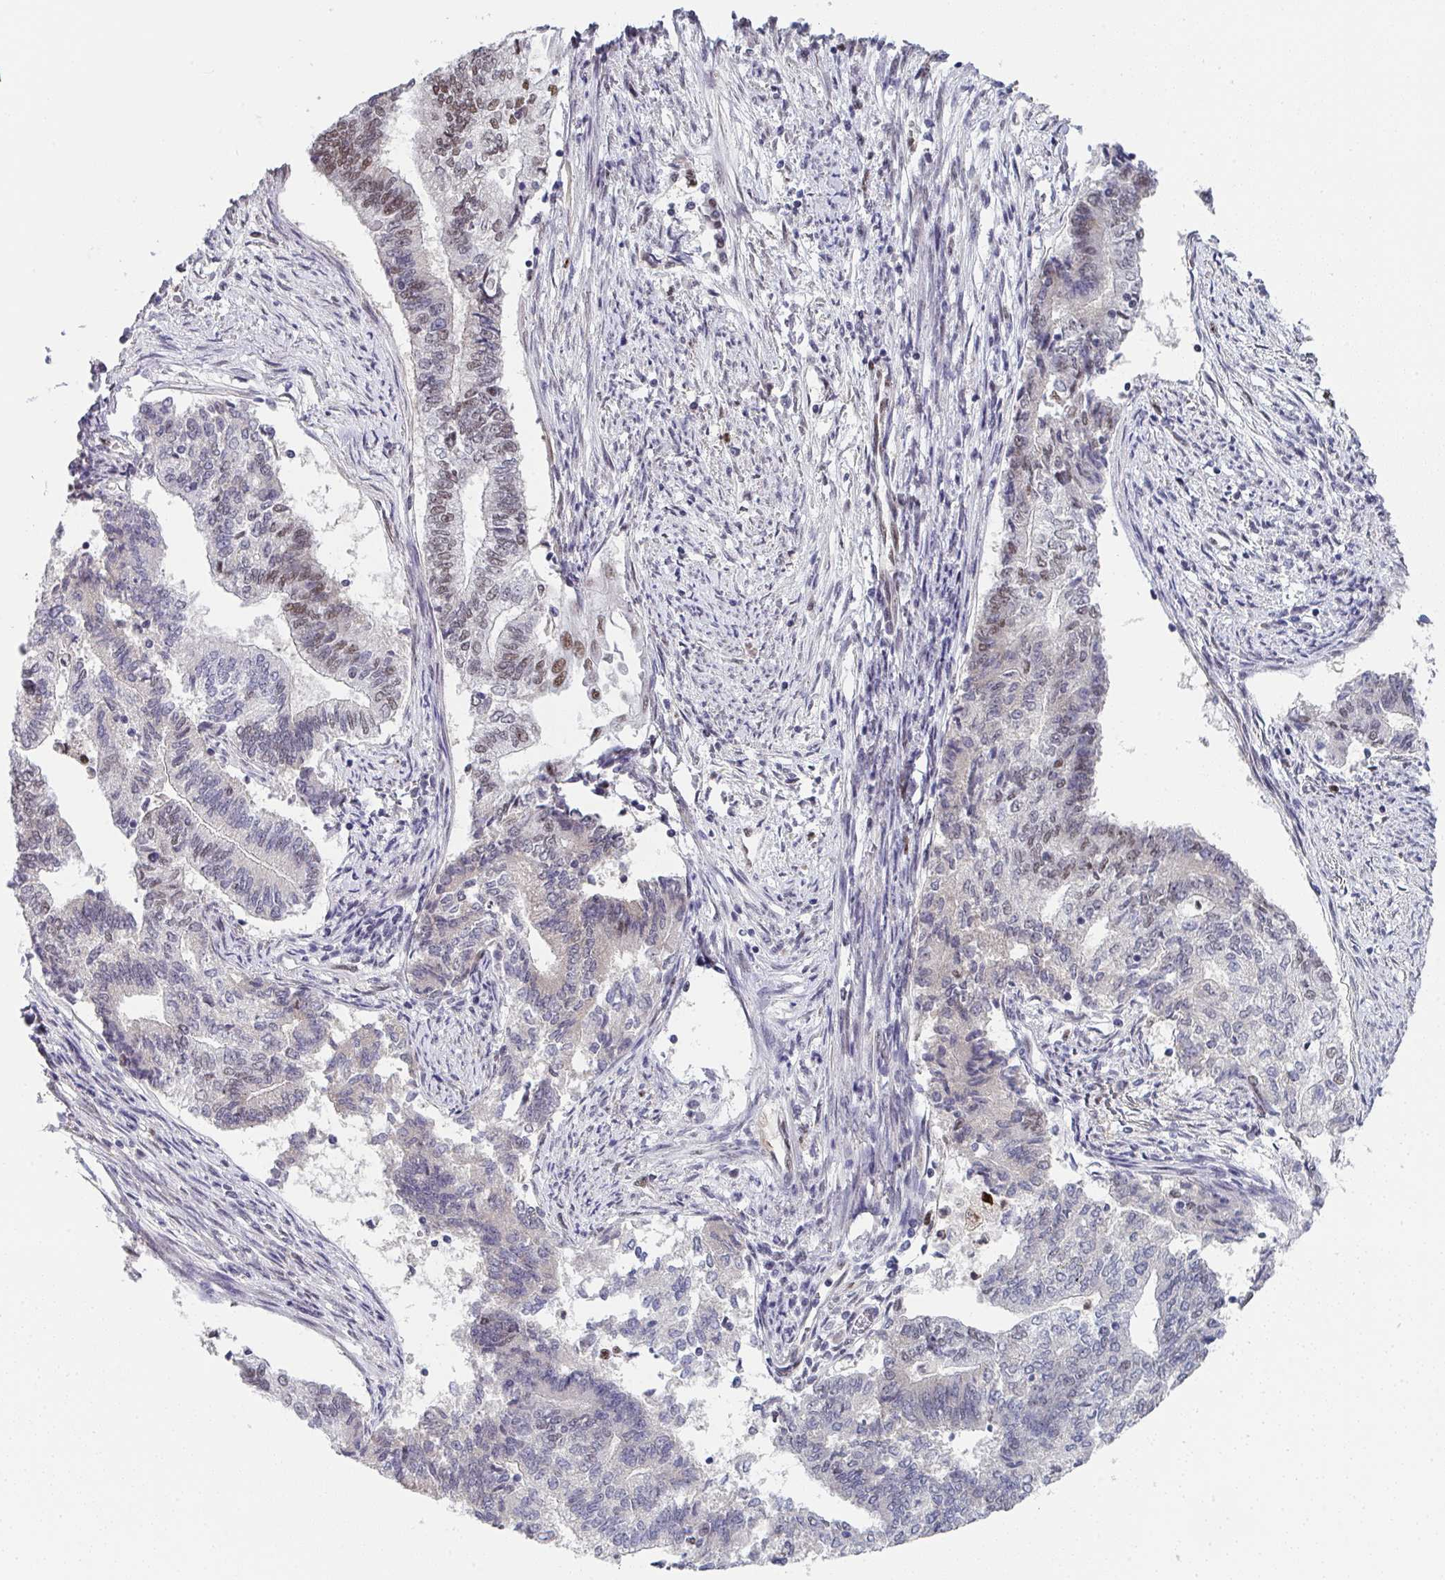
{"staining": {"intensity": "weak", "quantity": "<25%", "location": "nuclear"}, "tissue": "endometrial cancer", "cell_type": "Tumor cells", "image_type": "cancer", "snomed": [{"axis": "morphology", "description": "Adenocarcinoma, NOS"}, {"axis": "topography", "description": "Endometrium"}], "caption": "This is an IHC micrograph of endometrial cancer. There is no staining in tumor cells.", "gene": "JDP2", "patient": {"sex": "female", "age": 65}}